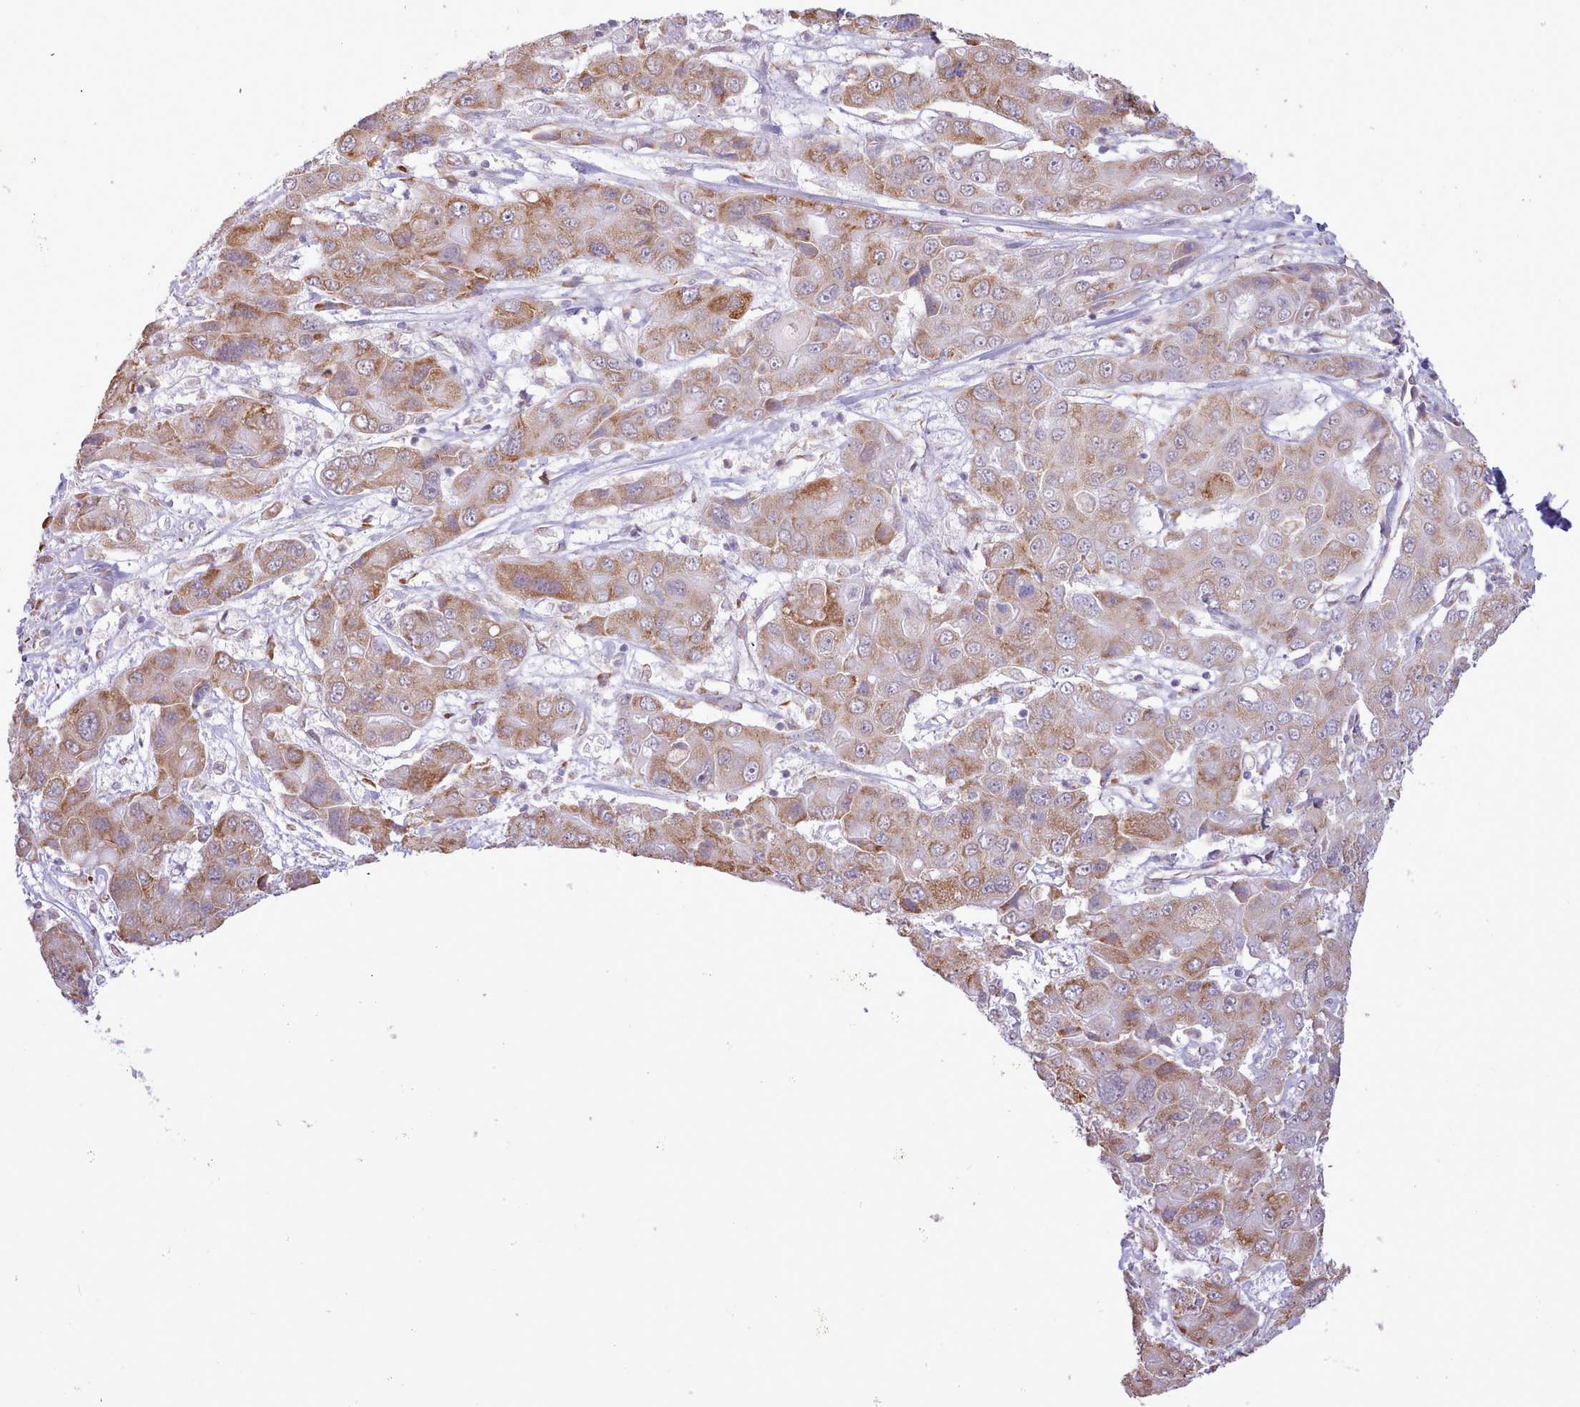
{"staining": {"intensity": "moderate", "quantity": "25%-75%", "location": "cytoplasmic/membranous"}, "tissue": "liver cancer", "cell_type": "Tumor cells", "image_type": "cancer", "snomed": [{"axis": "morphology", "description": "Cholangiocarcinoma"}, {"axis": "topography", "description": "Liver"}], "caption": "Tumor cells reveal medium levels of moderate cytoplasmic/membranous expression in about 25%-75% of cells in cholangiocarcinoma (liver). (Brightfield microscopy of DAB IHC at high magnification).", "gene": "SEC61B", "patient": {"sex": "male", "age": 67}}